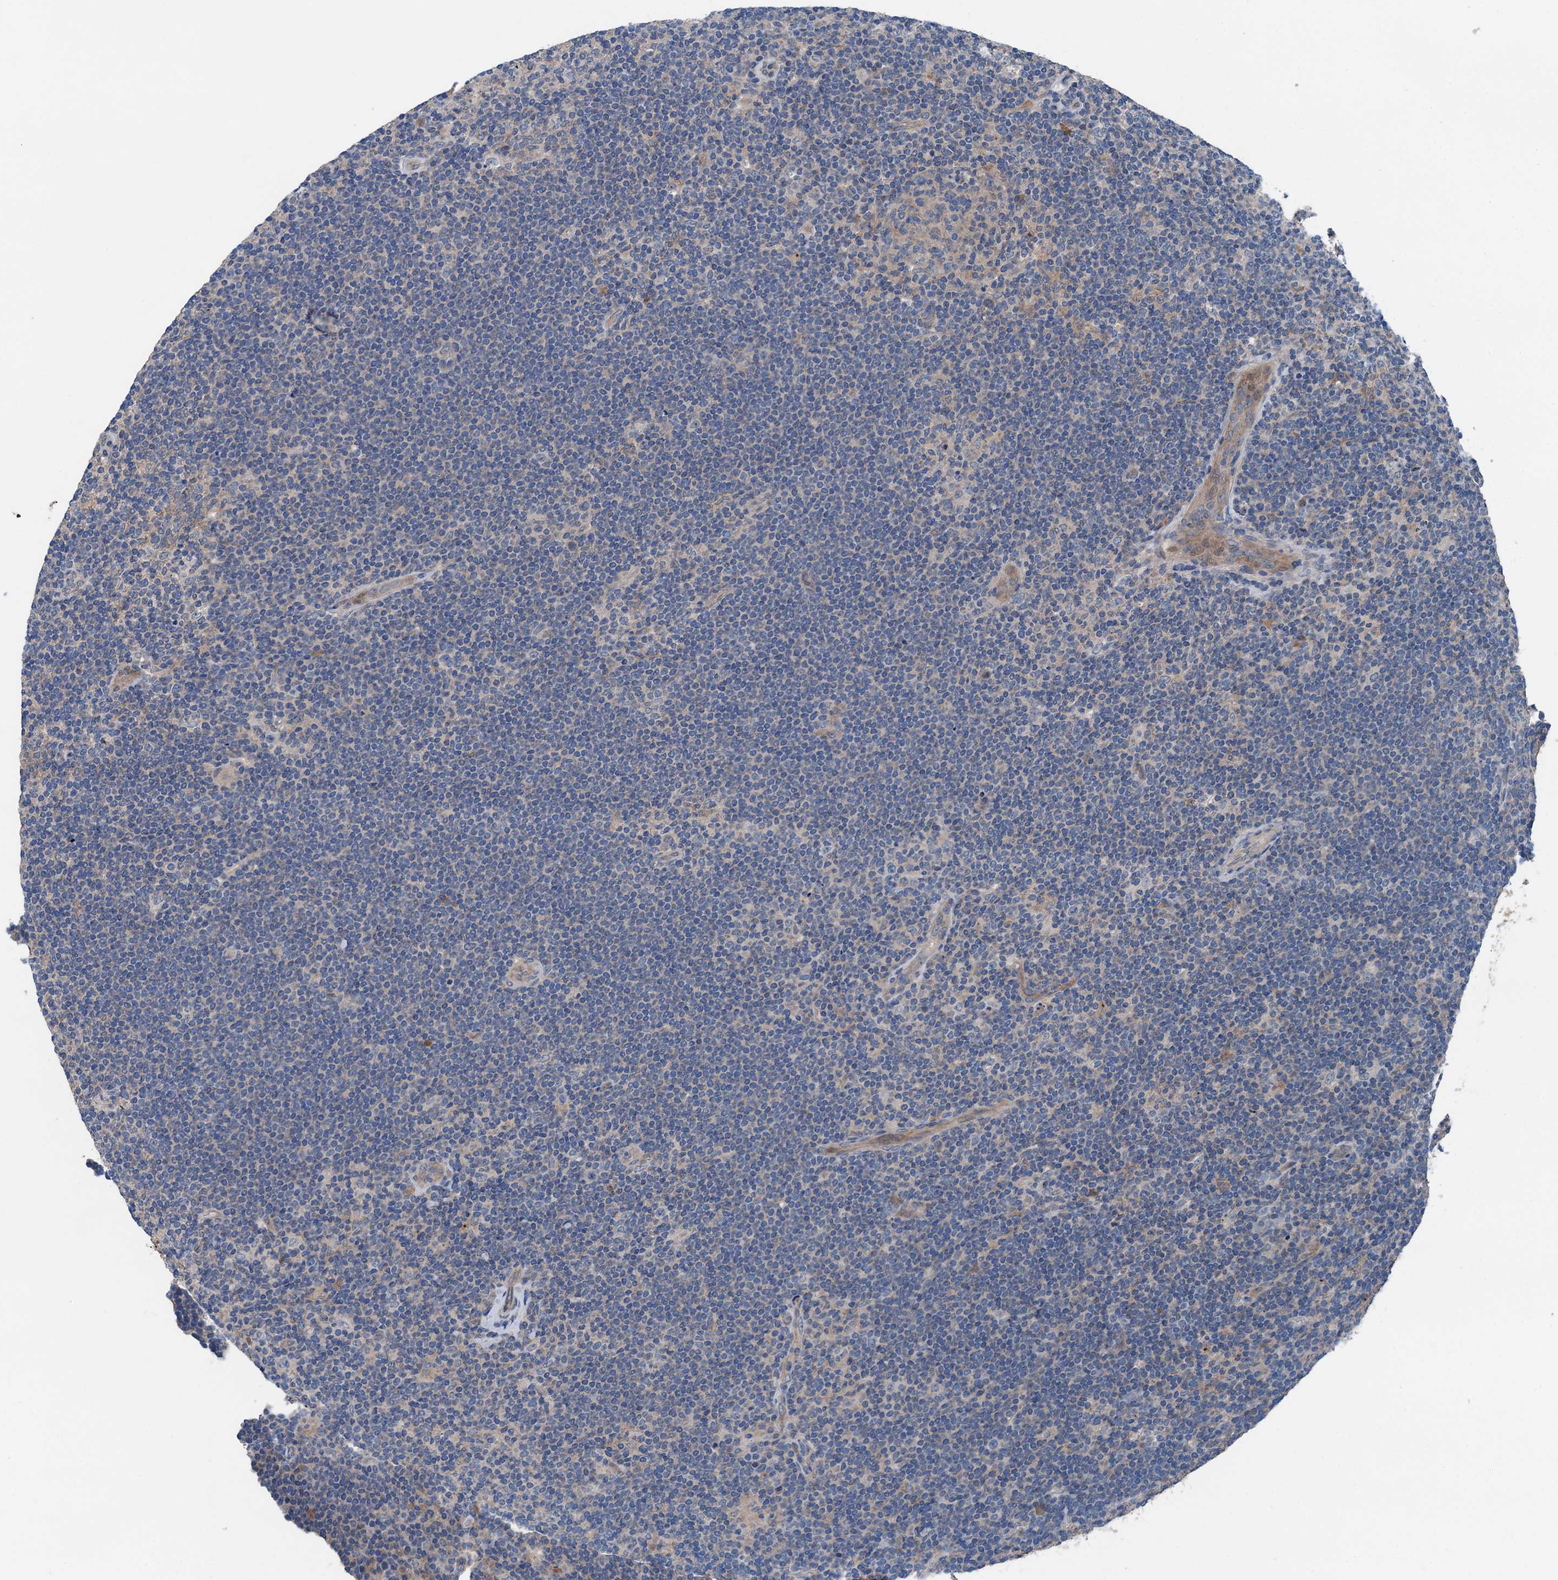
{"staining": {"intensity": "negative", "quantity": "none", "location": "none"}, "tissue": "lymphoma", "cell_type": "Tumor cells", "image_type": "cancer", "snomed": [{"axis": "morphology", "description": "Hodgkin's disease, NOS"}, {"axis": "topography", "description": "Lymph node"}], "caption": "Immunohistochemistry (IHC) photomicrograph of human Hodgkin's disease stained for a protein (brown), which shows no expression in tumor cells.", "gene": "SLC2A10", "patient": {"sex": "female", "age": 57}}